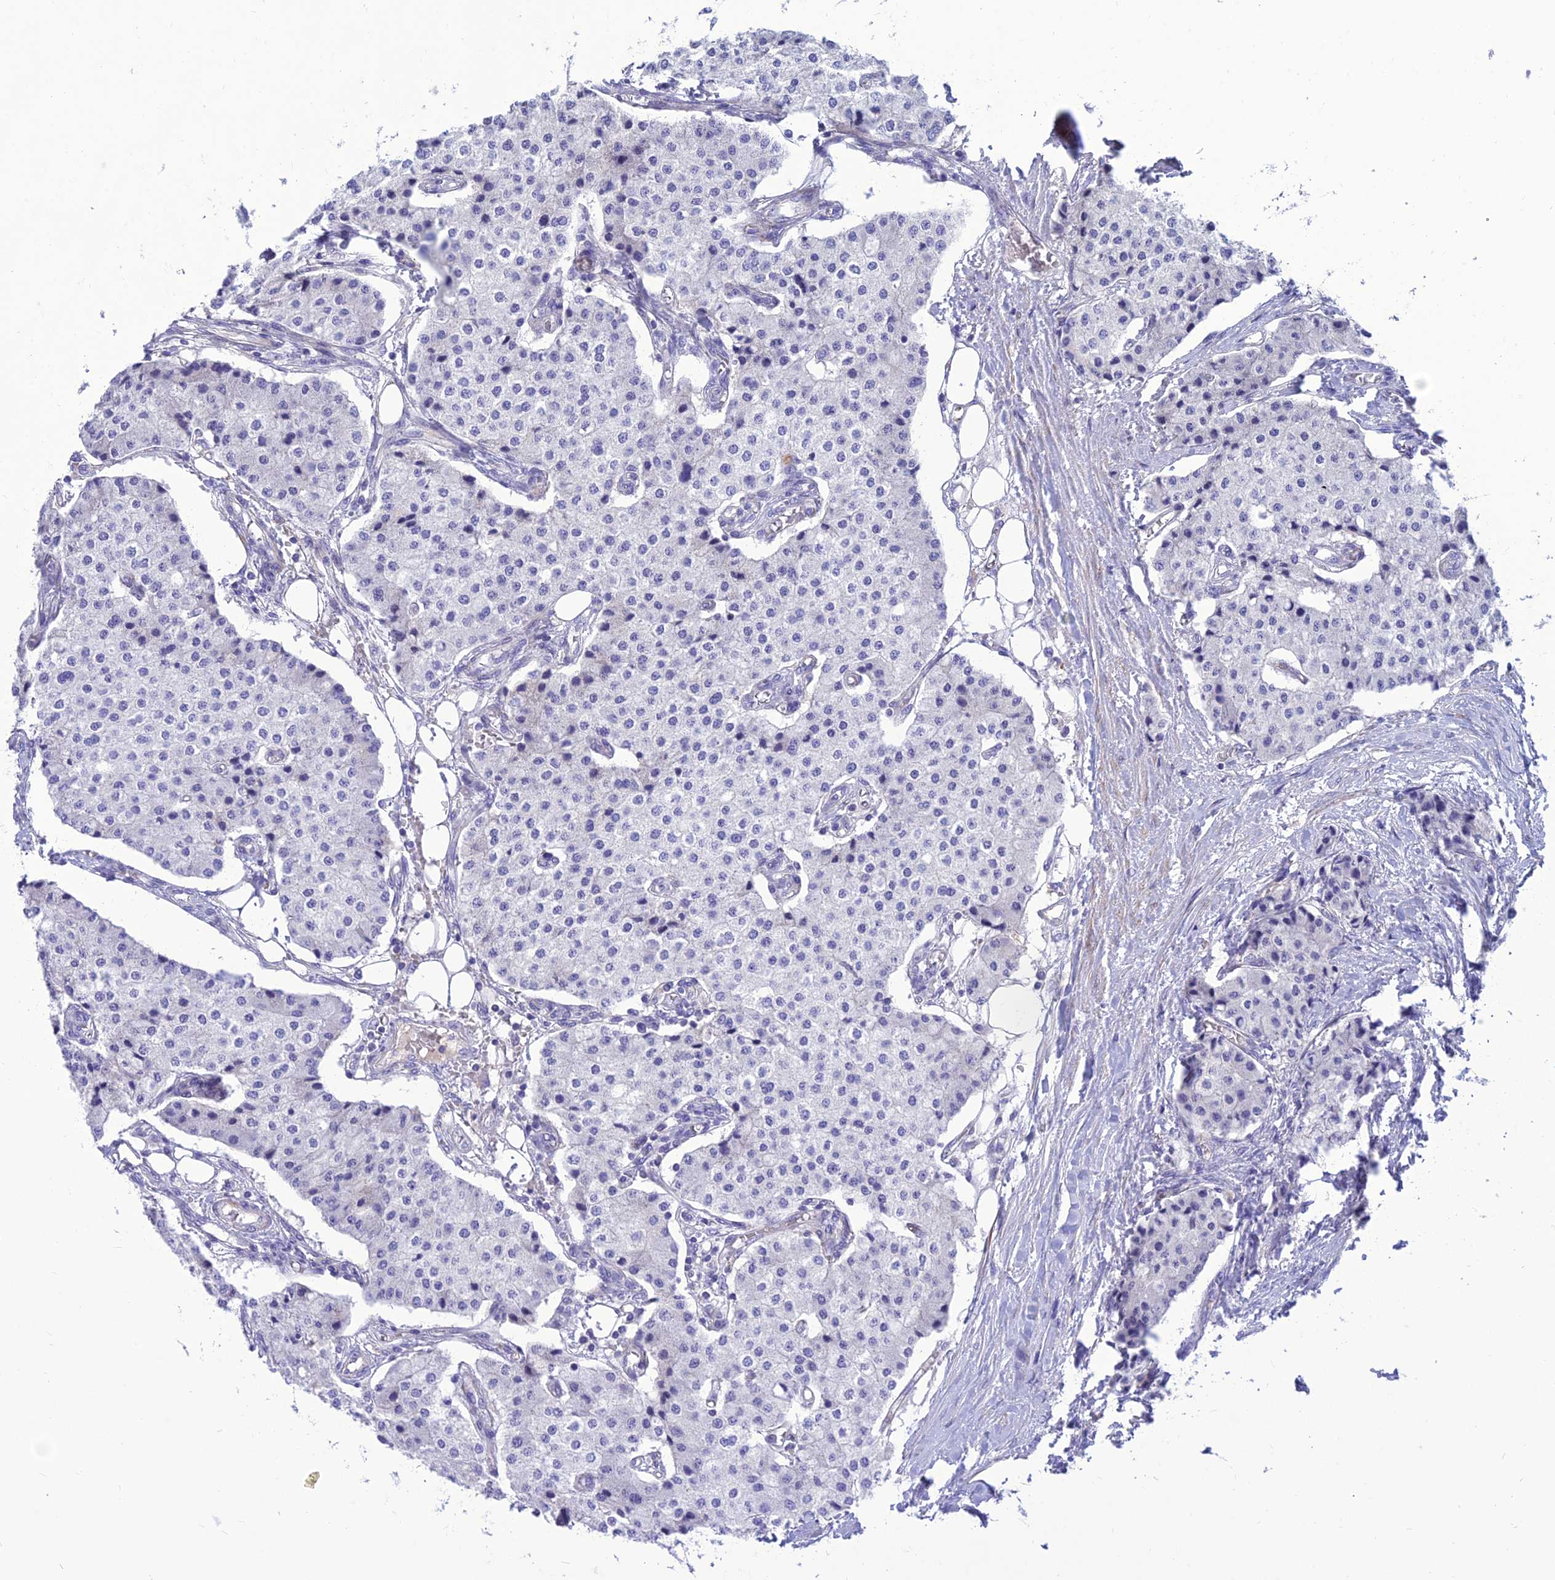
{"staining": {"intensity": "negative", "quantity": "none", "location": "none"}, "tissue": "carcinoid", "cell_type": "Tumor cells", "image_type": "cancer", "snomed": [{"axis": "morphology", "description": "Carcinoid, malignant, NOS"}, {"axis": "topography", "description": "Colon"}], "caption": "Tumor cells show no significant protein positivity in carcinoid.", "gene": "TEKT3", "patient": {"sex": "female", "age": 52}}